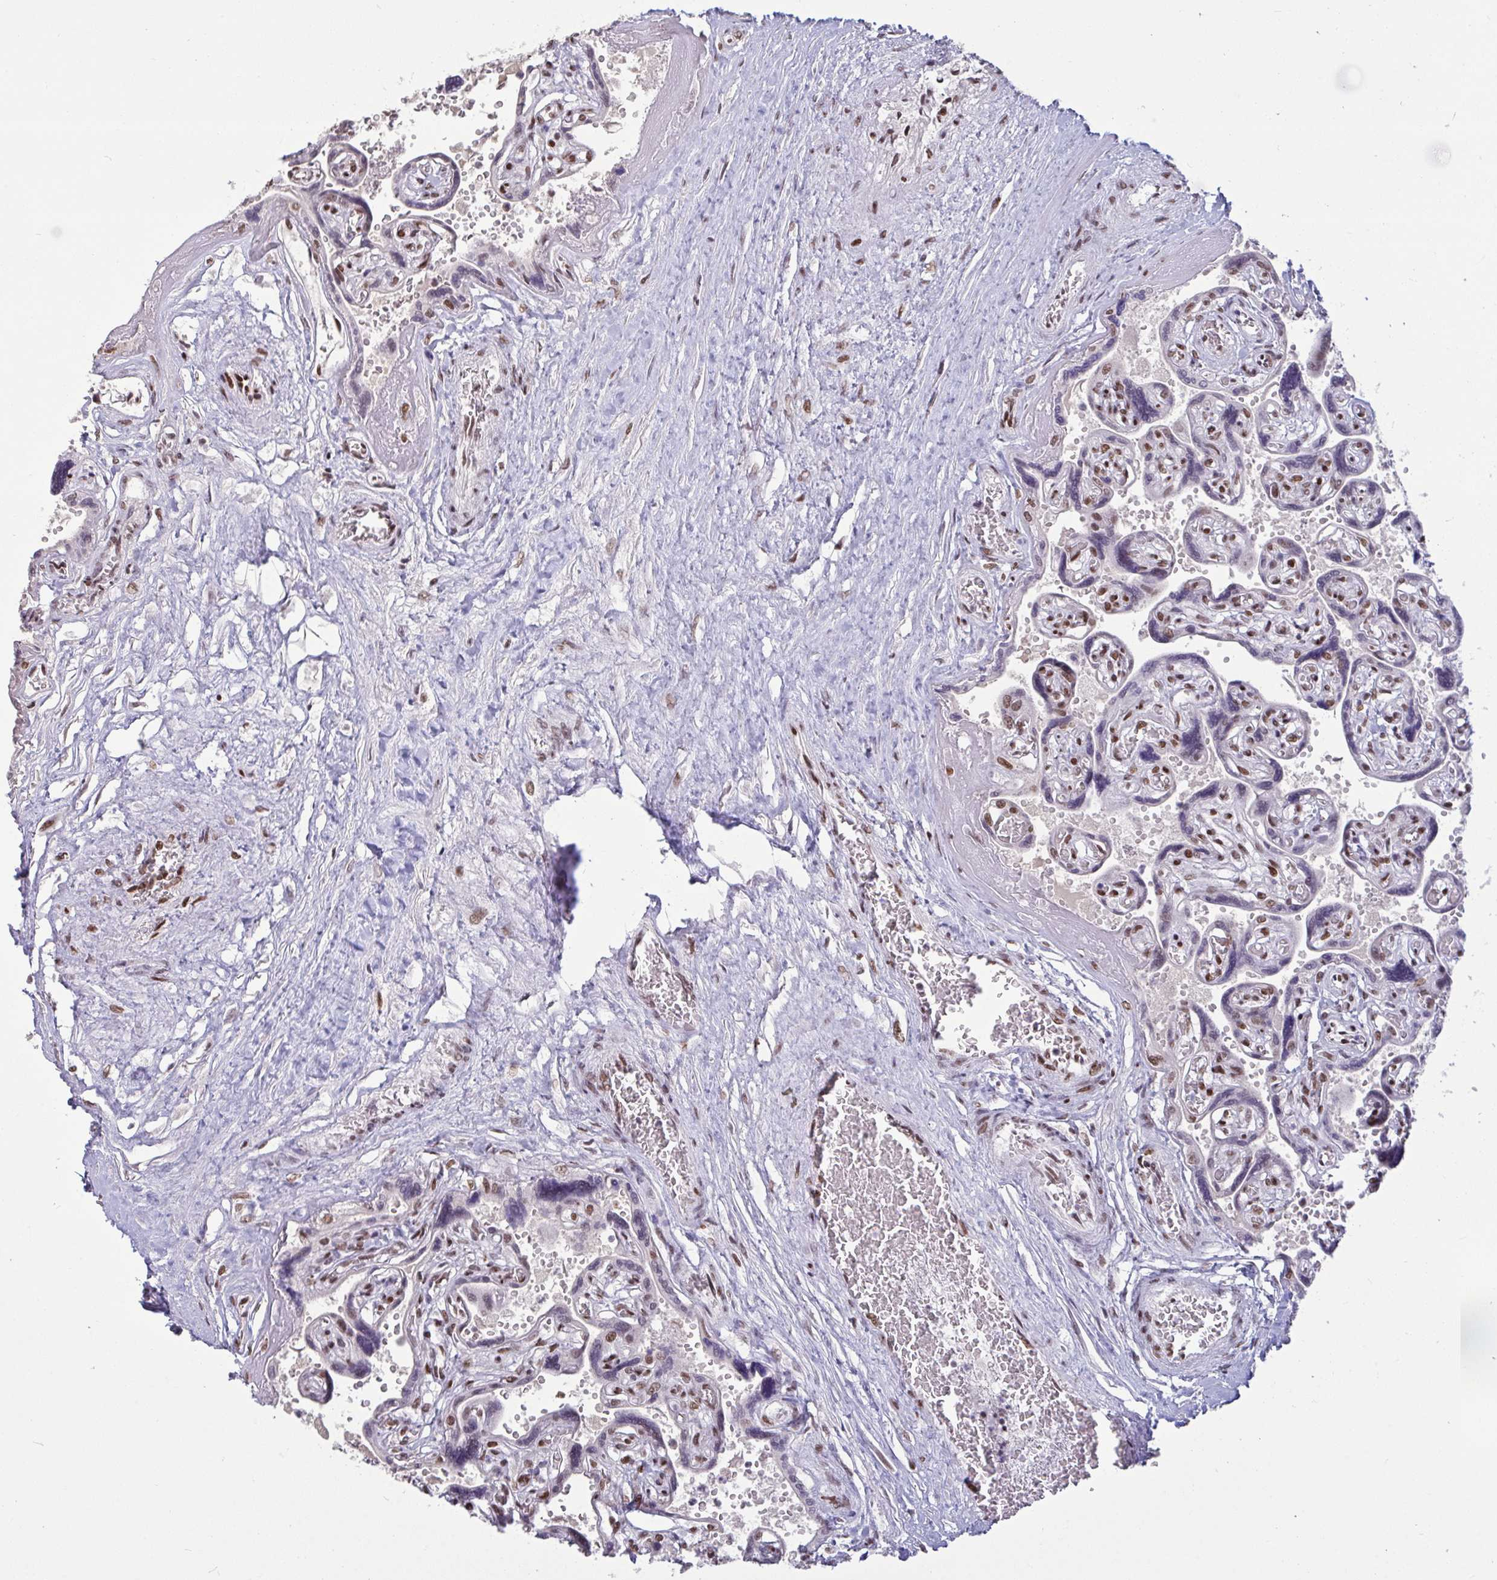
{"staining": {"intensity": "moderate", "quantity": ">75%", "location": "nuclear"}, "tissue": "placenta", "cell_type": "Decidual cells", "image_type": "normal", "snomed": [{"axis": "morphology", "description": "Normal tissue, NOS"}, {"axis": "topography", "description": "Placenta"}], "caption": "IHC of normal human placenta displays medium levels of moderate nuclear positivity in about >75% of decidual cells. (DAB IHC, brown staining for protein, blue staining for nuclei).", "gene": "CBFA2T2", "patient": {"sex": "female", "age": 32}}